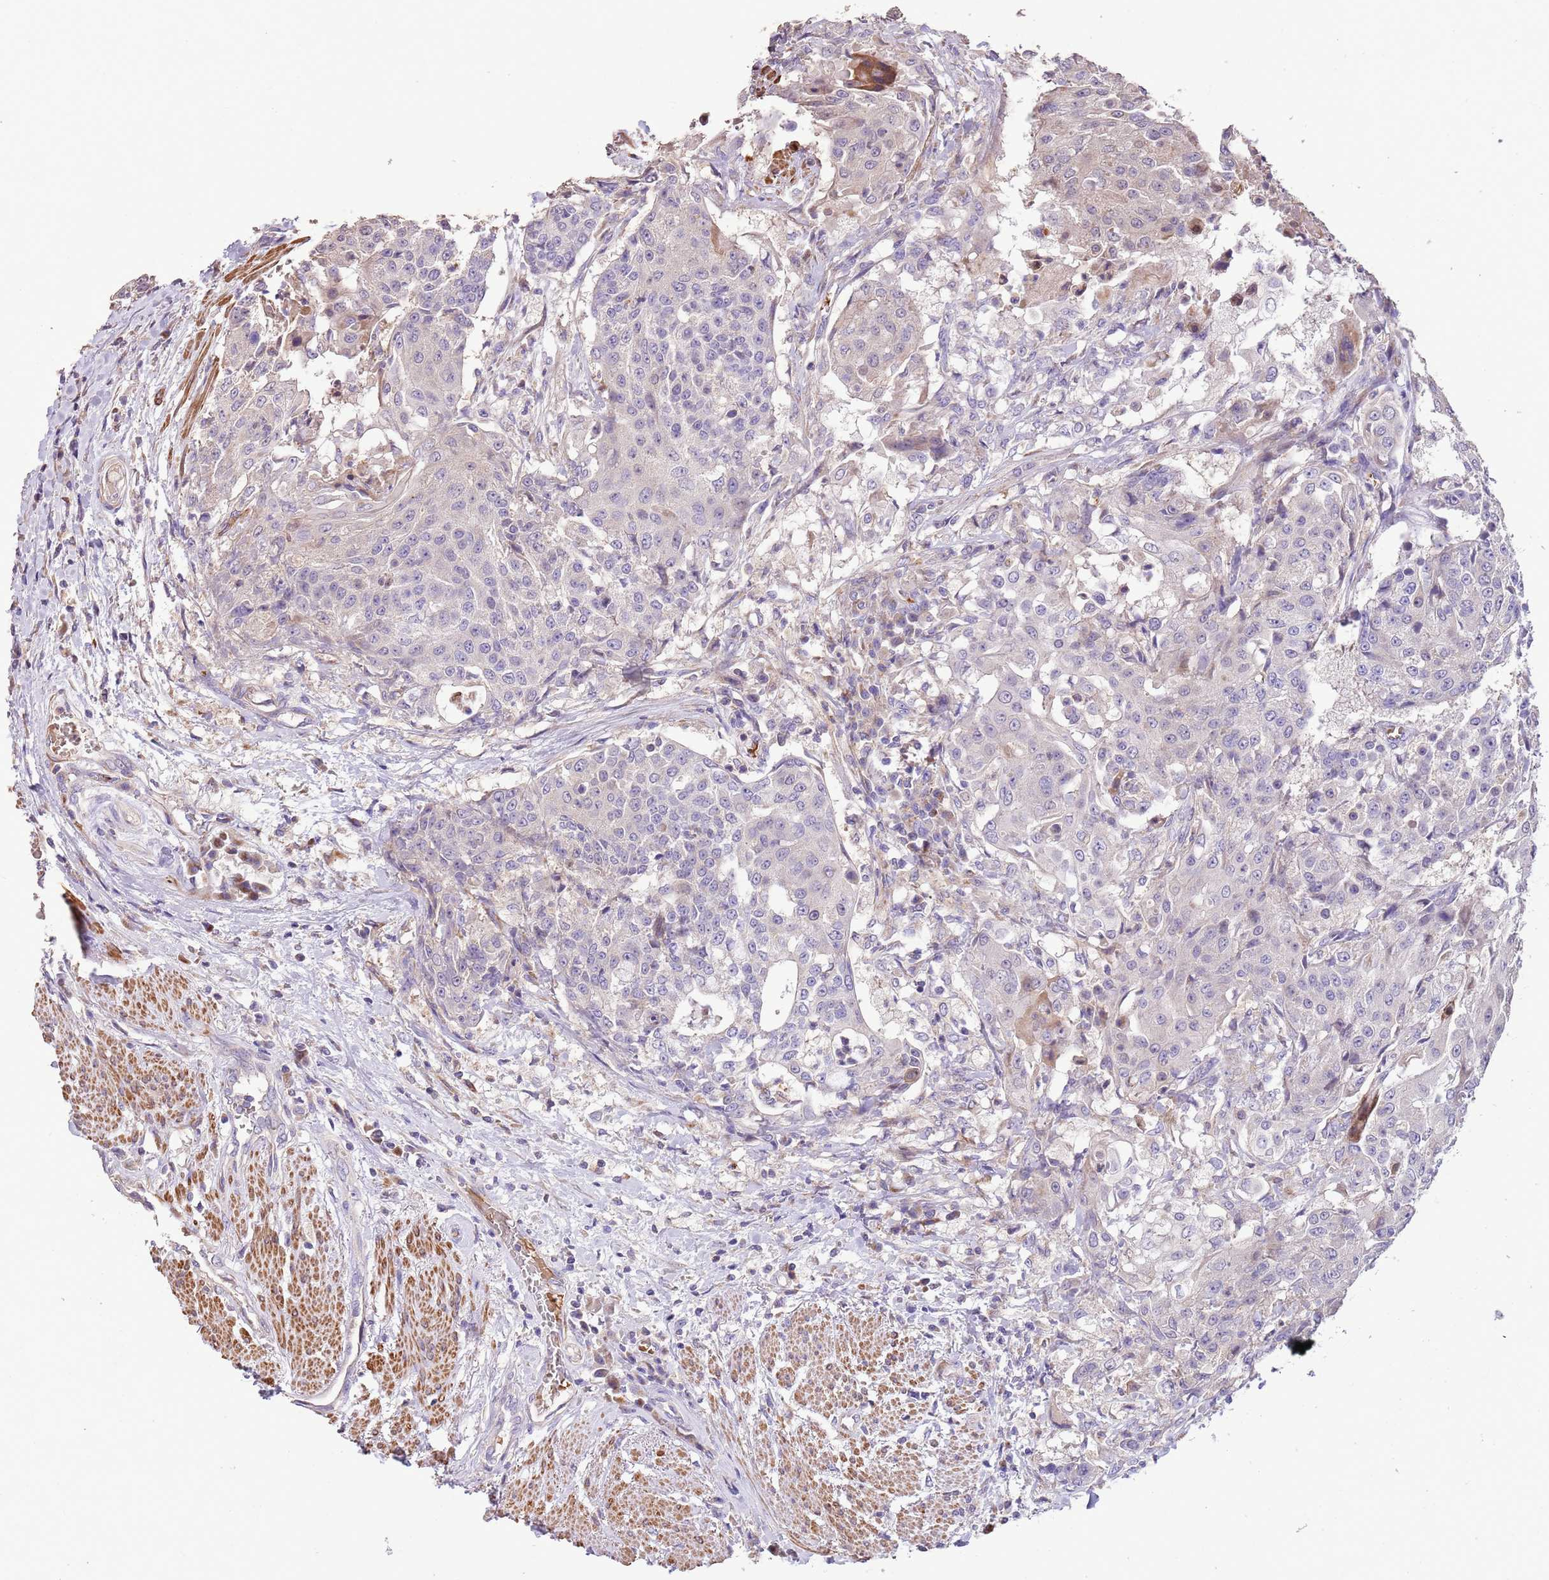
{"staining": {"intensity": "negative", "quantity": "none", "location": "none"}, "tissue": "urothelial cancer", "cell_type": "Tumor cells", "image_type": "cancer", "snomed": [{"axis": "morphology", "description": "Urothelial carcinoma, High grade"}, {"axis": "topography", "description": "Urinary bladder"}], "caption": "High power microscopy photomicrograph of an IHC histopathology image of urothelial cancer, revealing no significant expression in tumor cells. (Brightfield microscopy of DAB (3,3'-diaminobenzidine) immunohistochemistry at high magnification).", "gene": "PIGA", "patient": {"sex": "female", "age": 63}}